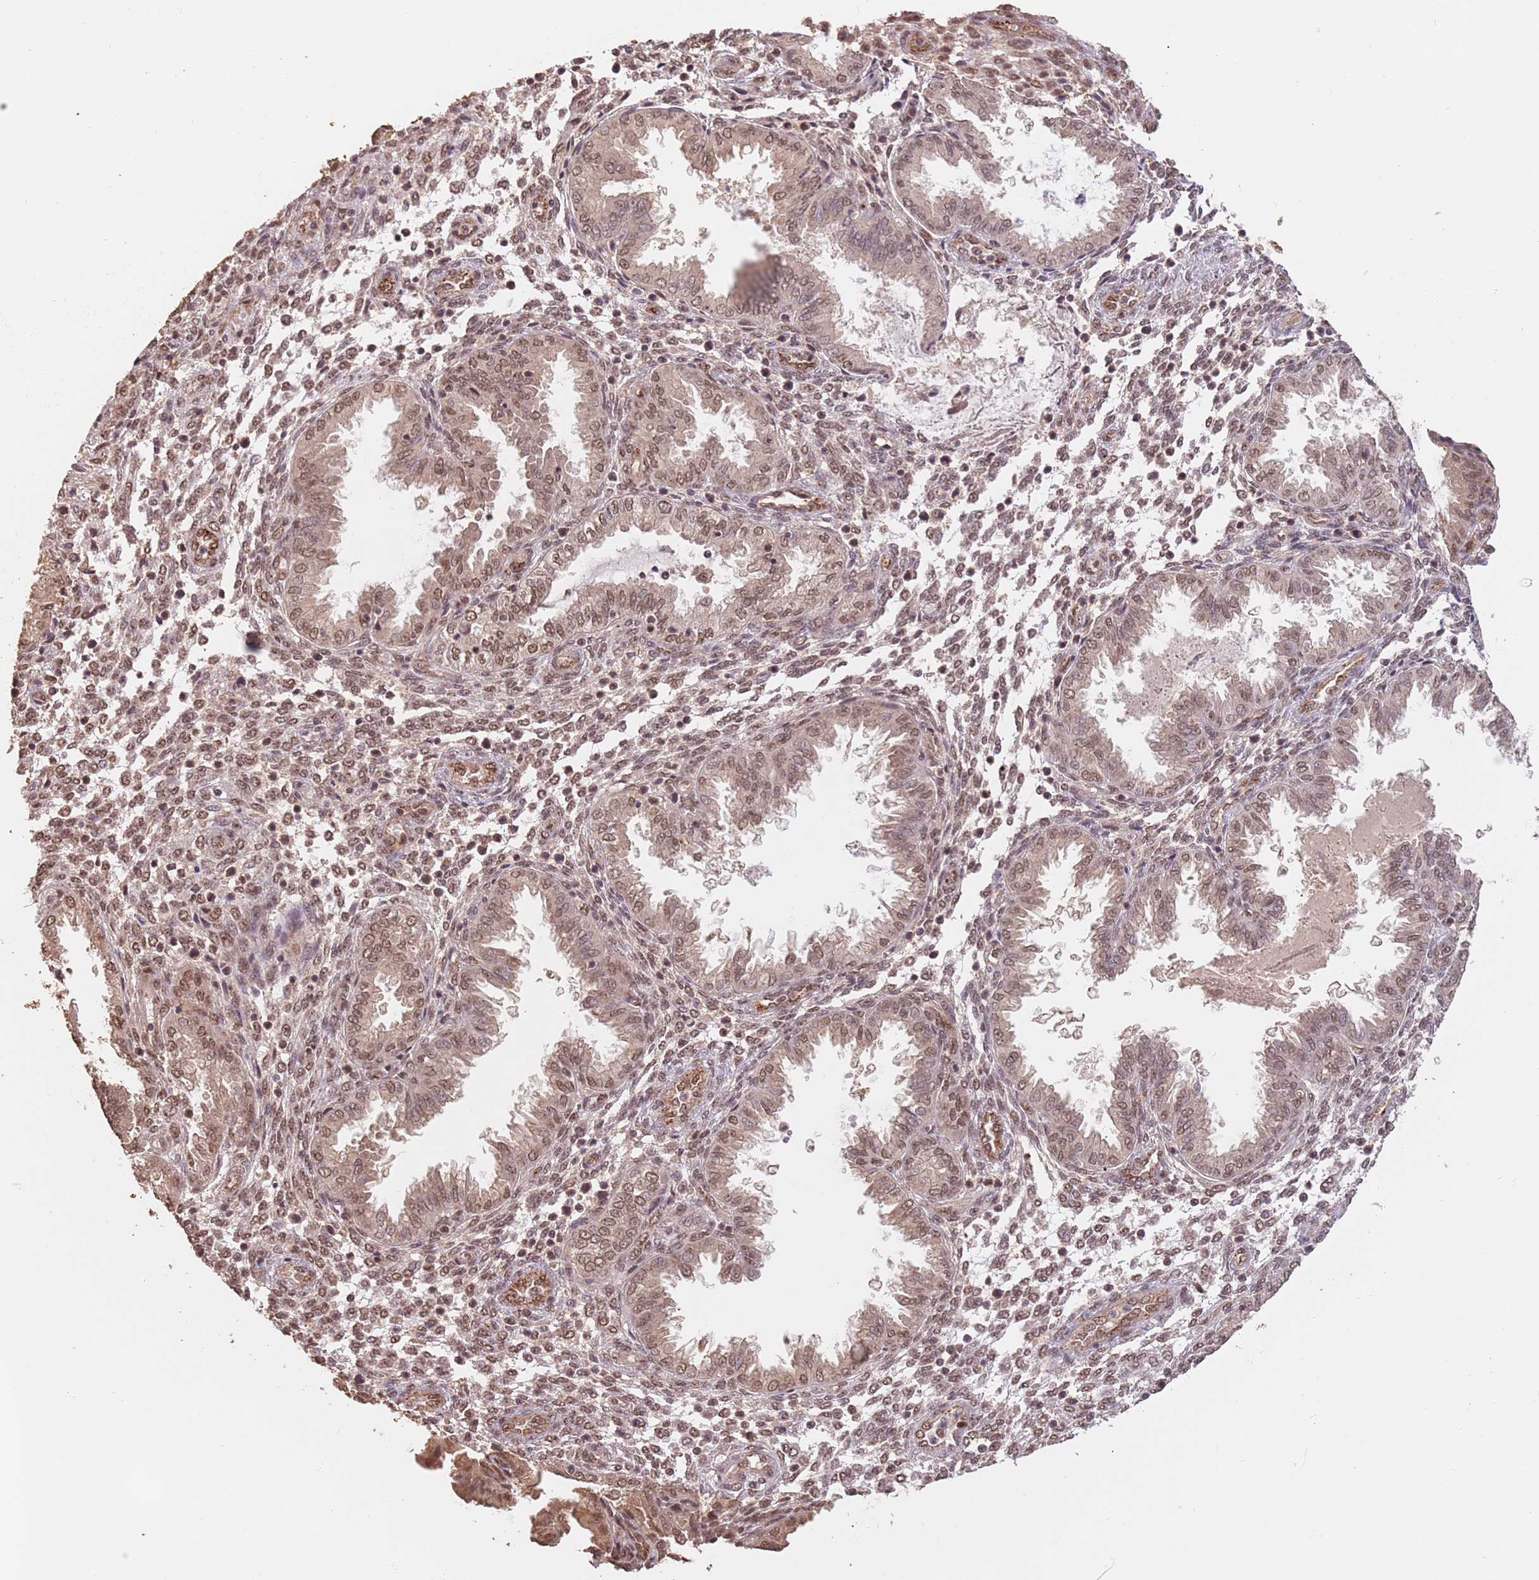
{"staining": {"intensity": "moderate", "quantity": ">75%", "location": "nuclear"}, "tissue": "endometrium", "cell_type": "Cells in endometrial stroma", "image_type": "normal", "snomed": [{"axis": "morphology", "description": "Normal tissue, NOS"}, {"axis": "topography", "description": "Endometrium"}], "caption": "Immunohistochemistry (IHC) histopathology image of normal human endometrium stained for a protein (brown), which exhibits medium levels of moderate nuclear expression in about >75% of cells in endometrial stroma.", "gene": "RFXANK", "patient": {"sex": "female", "age": 33}}